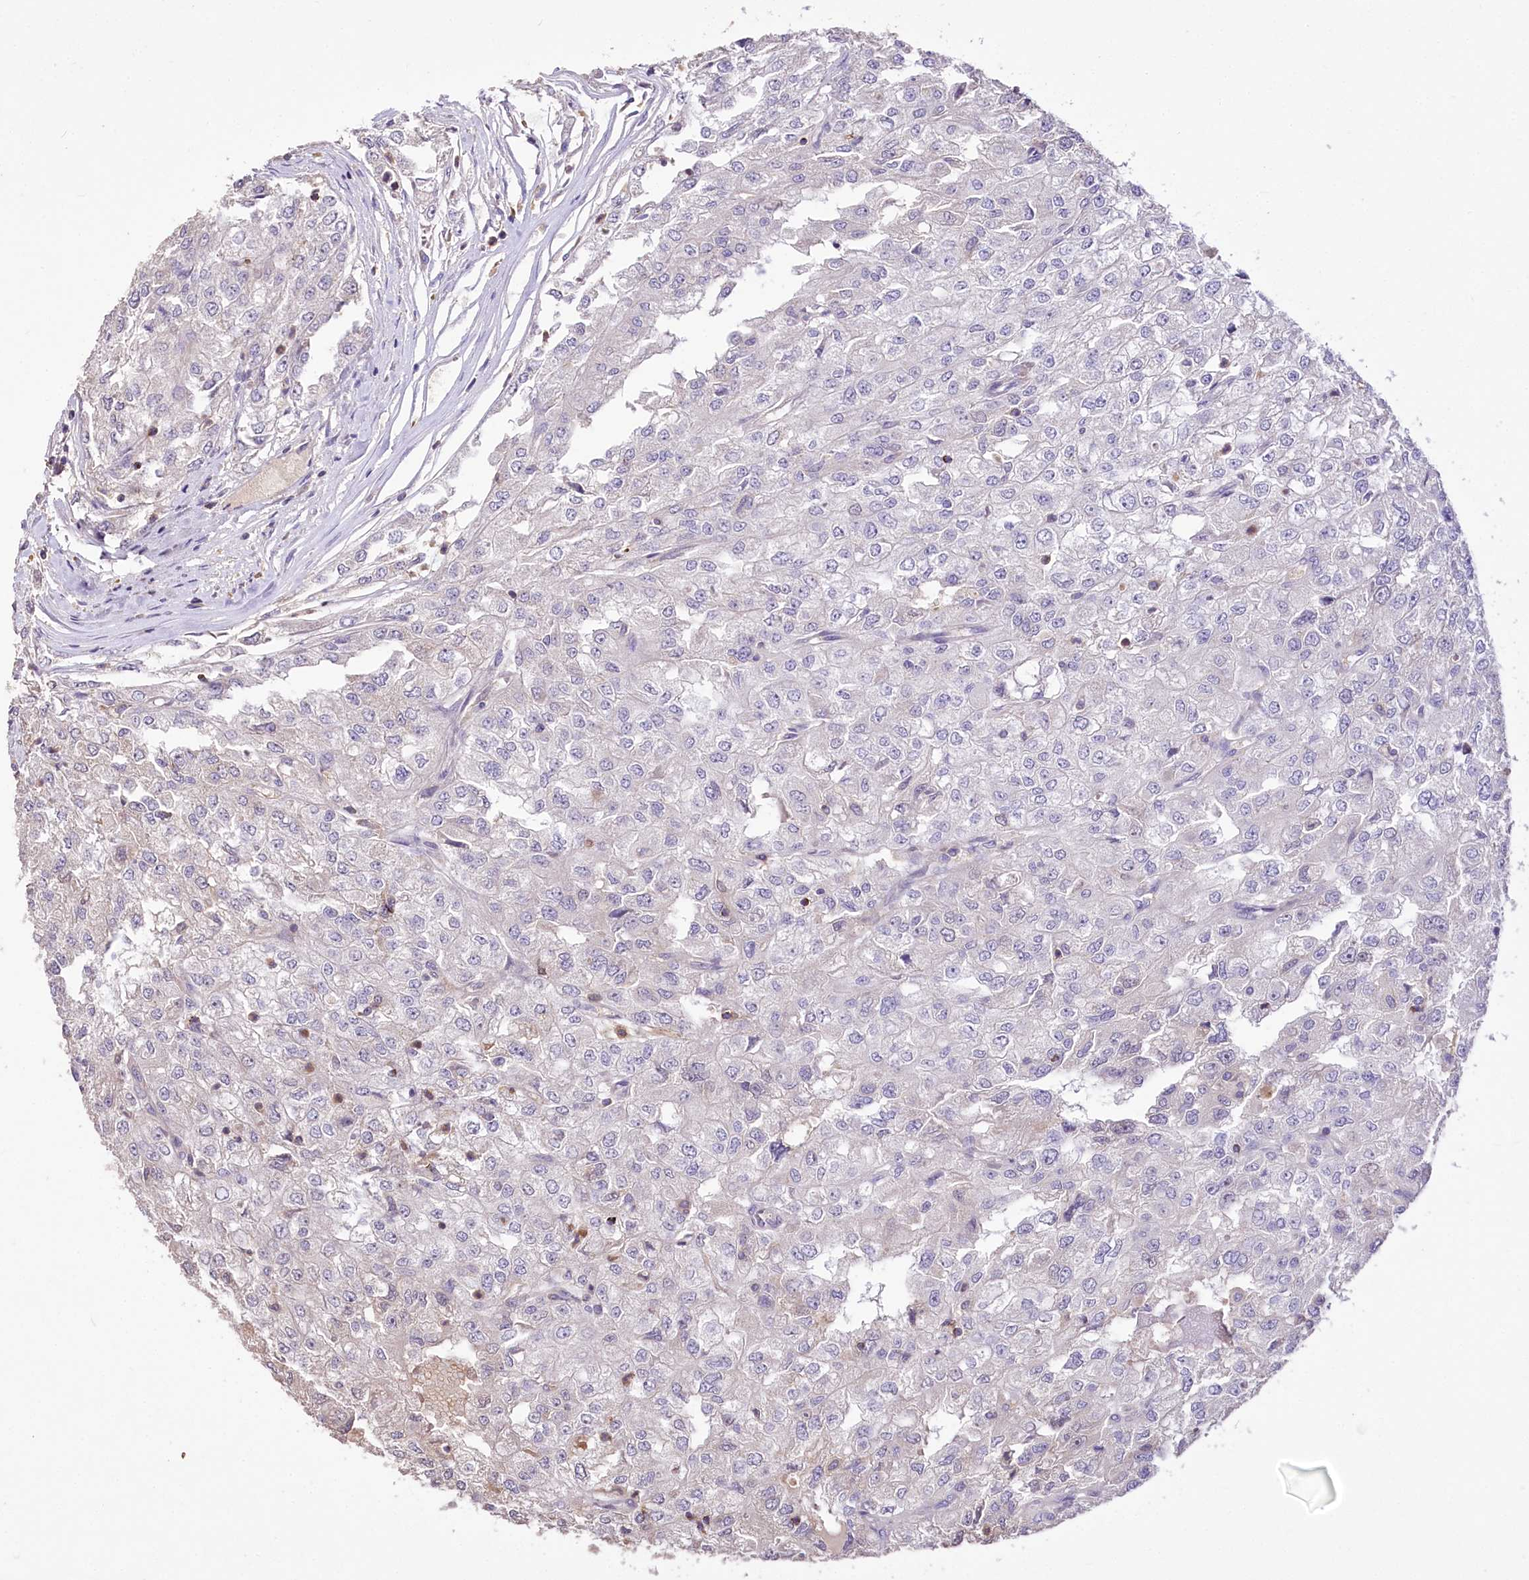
{"staining": {"intensity": "negative", "quantity": "none", "location": "none"}, "tissue": "renal cancer", "cell_type": "Tumor cells", "image_type": "cancer", "snomed": [{"axis": "morphology", "description": "Adenocarcinoma, NOS"}, {"axis": "topography", "description": "Kidney"}], "caption": "DAB (3,3'-diaminobenzidine) immunohistochemical staining of human renal adenocarcinoma demonstrates no significant expression in tumor cells.", "gene": "SERGEF", "patient": {"sex": "female", "age": 54}}